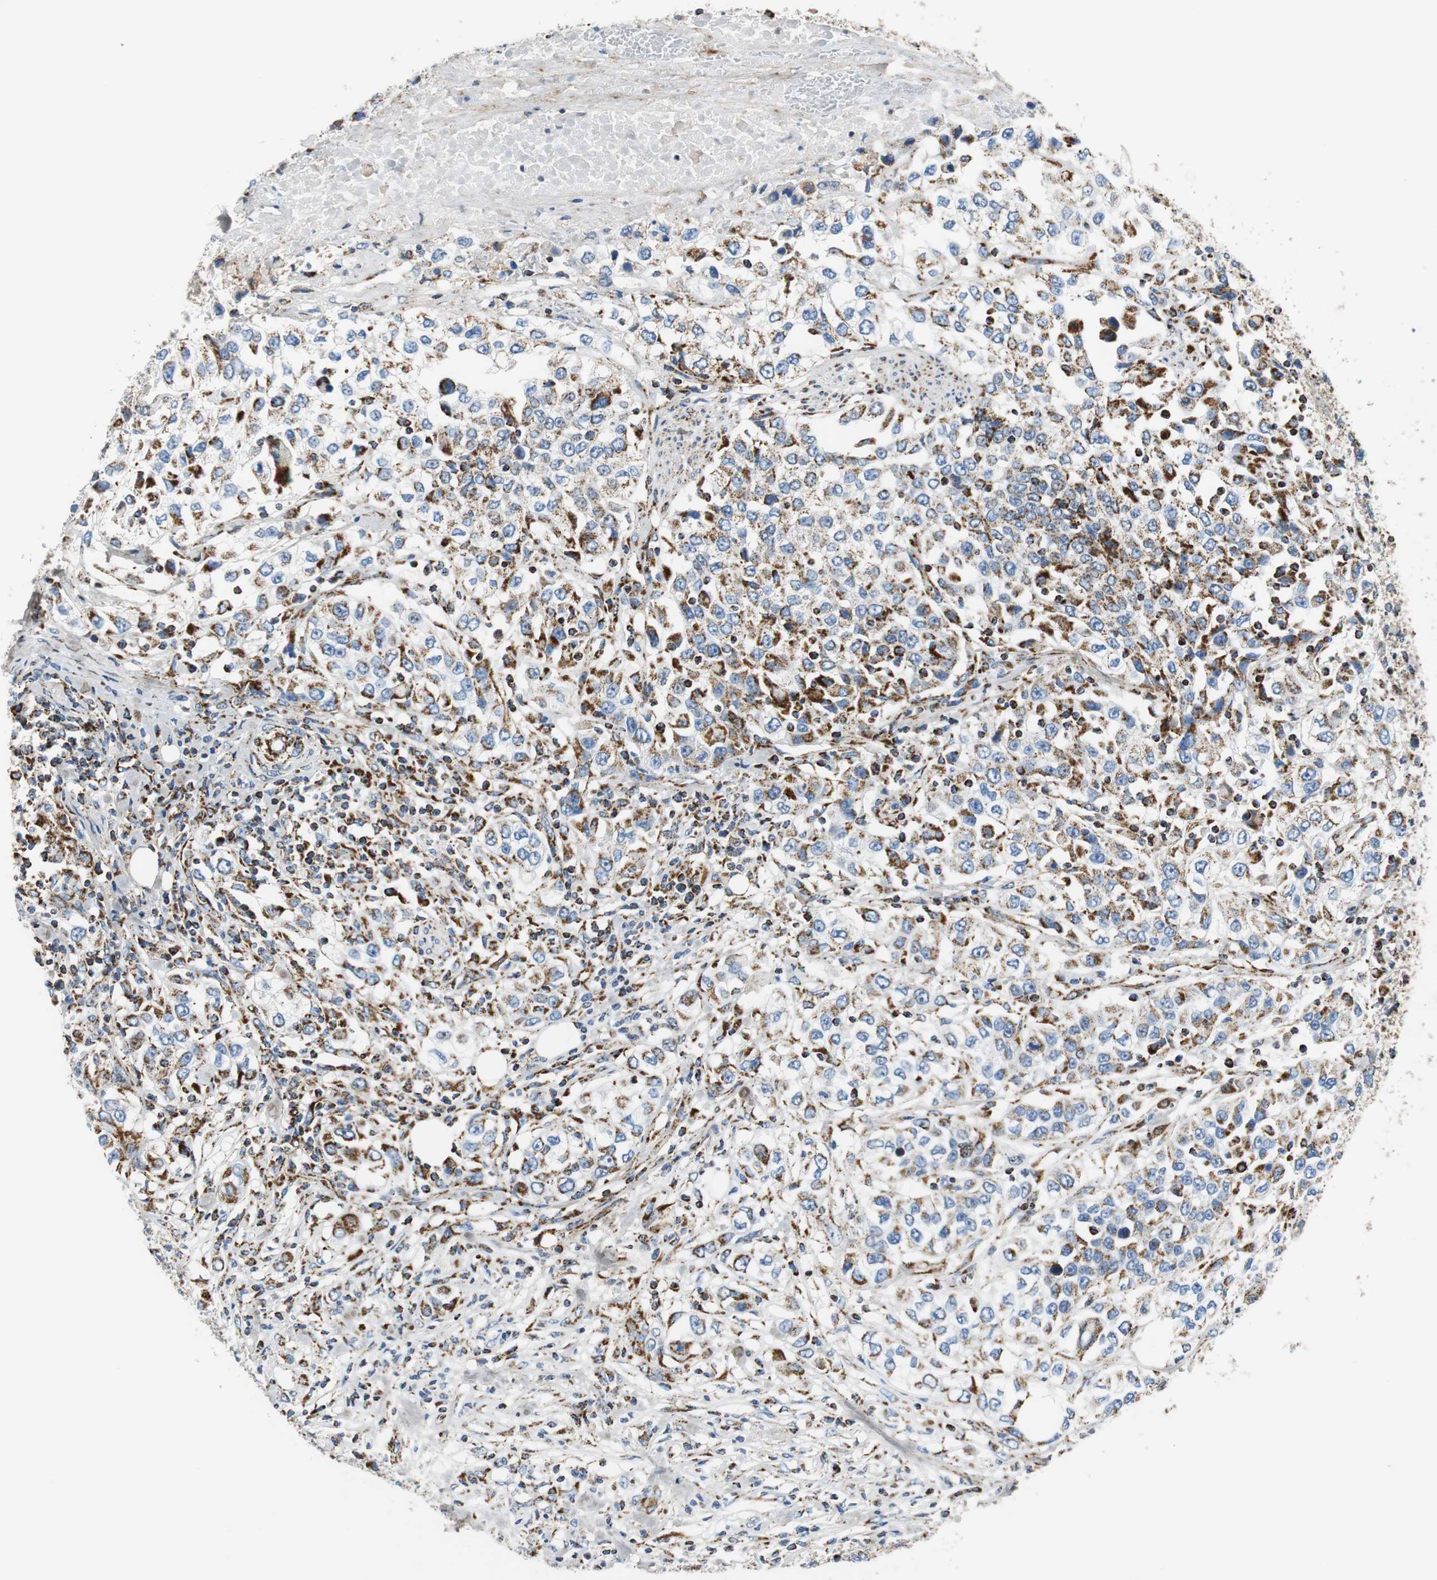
{"staining": {"intensity": "strong", "quantity": "25%-75%", "location": "cytoplasmic/membranous"}, "tissue": "urothelial cancer", "cell_type": "Tumor cells", "image_type": "cancer", "snomed": [{"axis": "morphology", "description": "Urothelial carcinoma, High grade"}, {"axis": "topography", "description": "Urinary bladder"}], "caption": "Immunohistochemical staining of human urothelial carcinoma (high-grade) exhibits high levels of strong cytoplasmic/membranous protein expression in approximately 25%-75% of tumor cells.", "gene": "C1QTNF7", "patient": {"sex": "female", "age": 80}}